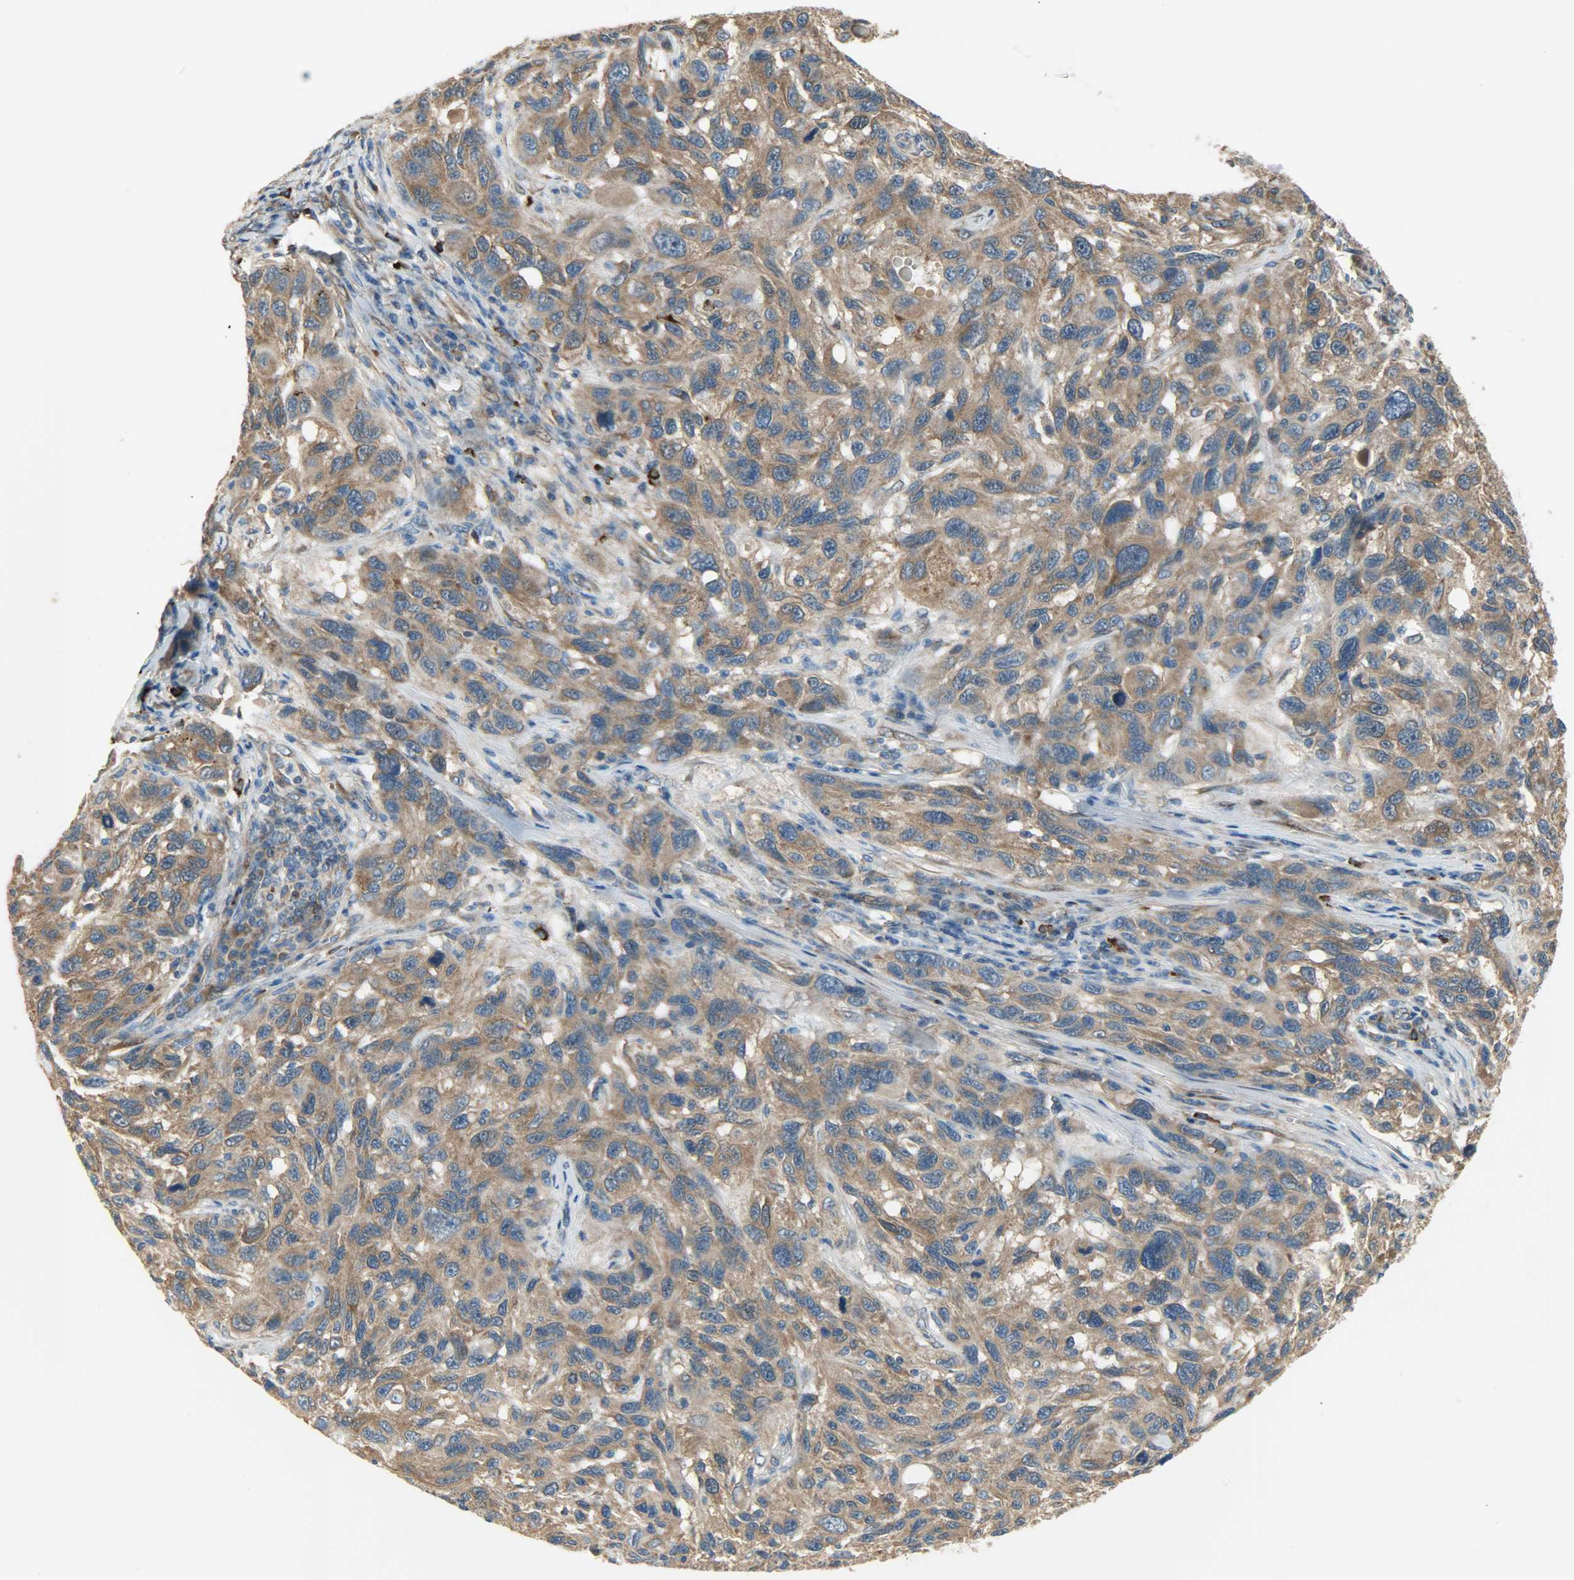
{"staining": {"intensity": "strong", "quantity": ">75%", "location": "cytoplasmic/membranous"}, "tissue": "melanoma", "cell_type": "Tumor cells", "image_type": "cancer", "snomed": [{"axis": "morphology", "description": "Malignant melanoma, NOS"}, {"axis": "topography", "description": "Skin"}], "caption": "Malignant melanoma stained with DAB (3,3'-diaminobenzidine) immunohistochemistry (IHC) shows high levels of strong cytoplasmic/membranous staining in approximately >75% of tumor cells.", "gene": "C1orf198", "patient": {"sex": "male", "age": 53}}